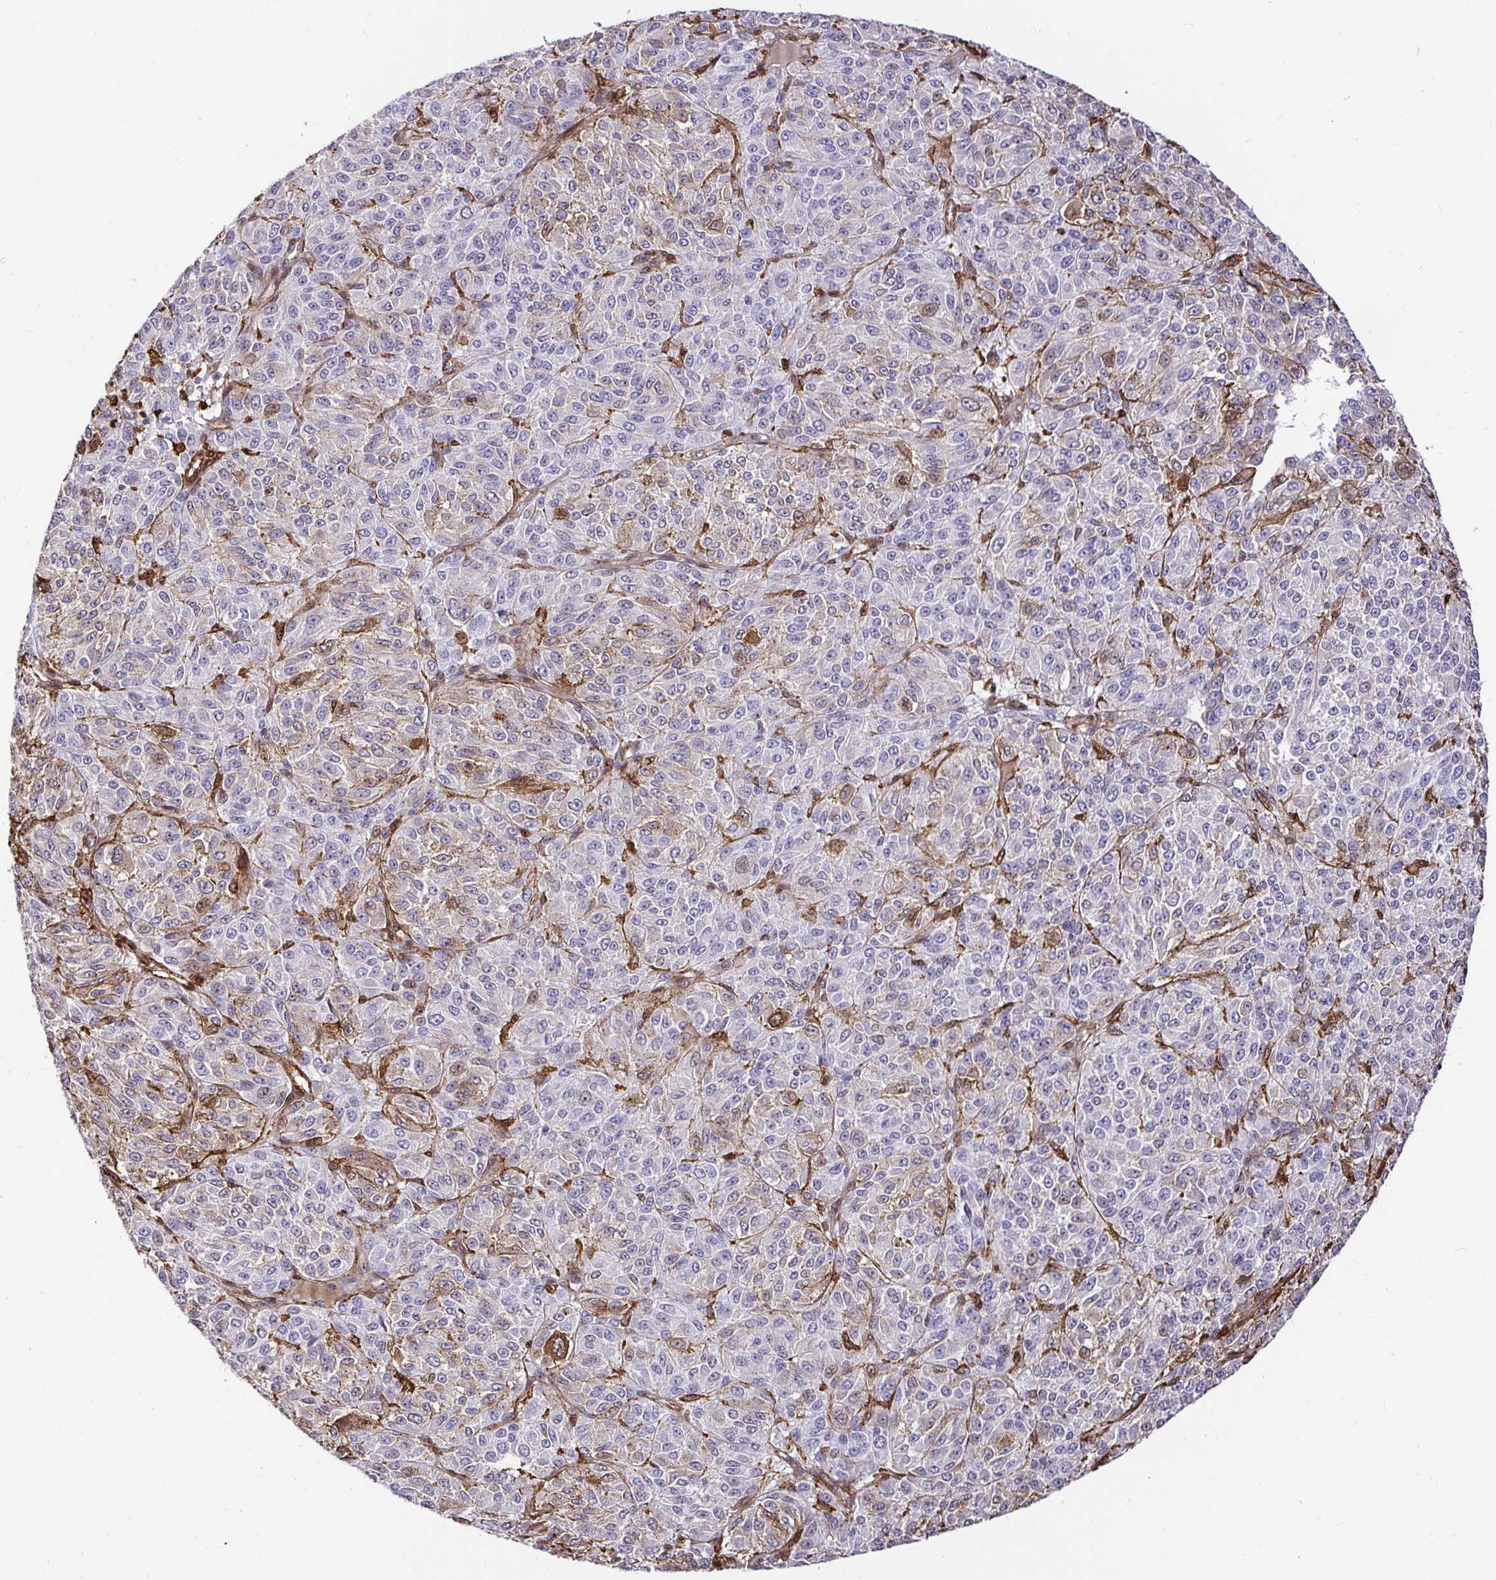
{"staining": {"intensity": "weak", "quantity": "<25%", "location": "cytoplasmic/membranous"}, "tissue": "melanoma", "cell_type": "Tumor cells", "image_type": "cancer", "snomed": [{"axis": "morphology", "description": "Malignant melanoma, Metastatic site"}, {"axis": "topography", "description": "Brain"}], "caption": "This image is of malignant melanoma (metastatic site) stained with IHC to label a protein in brown with the nuclei are counter-stained blue. There is no staining in tumor cells.", "gene": "GSN", "patient": {"sex": "female", "age": 56}}